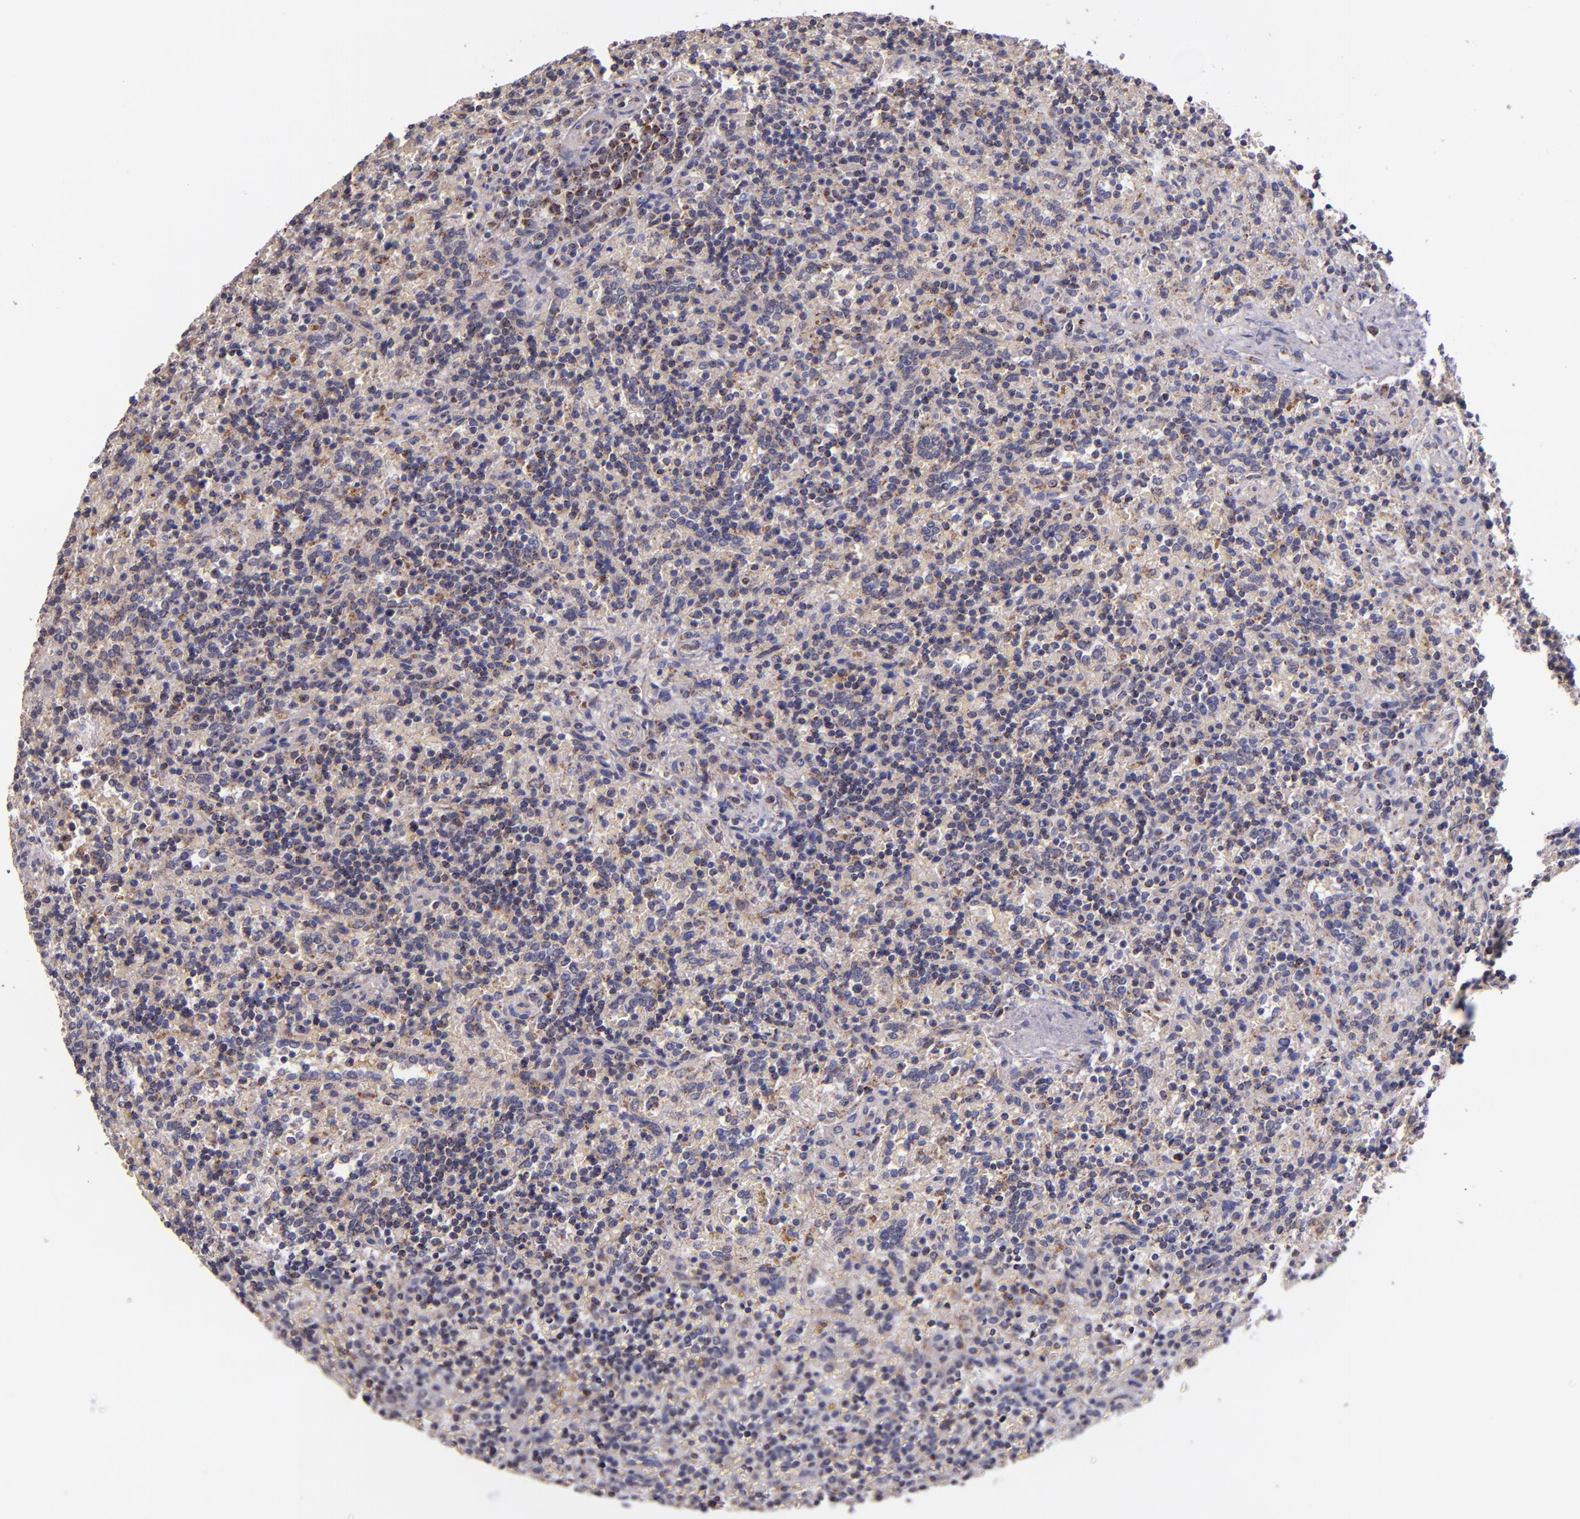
{"staining": {"intensity": "weak", "quantity": "<25%", "location": "cytoplasmic/membranous"}, "tissue": "lymphoma", "cell_type": "Tumor cells", "image_type": "cancer", "snomed": [{"axis": "morphology", "description": "Malignant lymphoma, non-Hodgkin's type, Low grade"}, {"axis": "topography", "description": "Spleen"}], "caption": "Immunohistochemical staining of malignant lymphoma, non-Hodgkin's type (low-grade) reveals no significant staining in tumor cells.", "gene": "SHC1", "patient": {"sex": "male", "age": 67}}